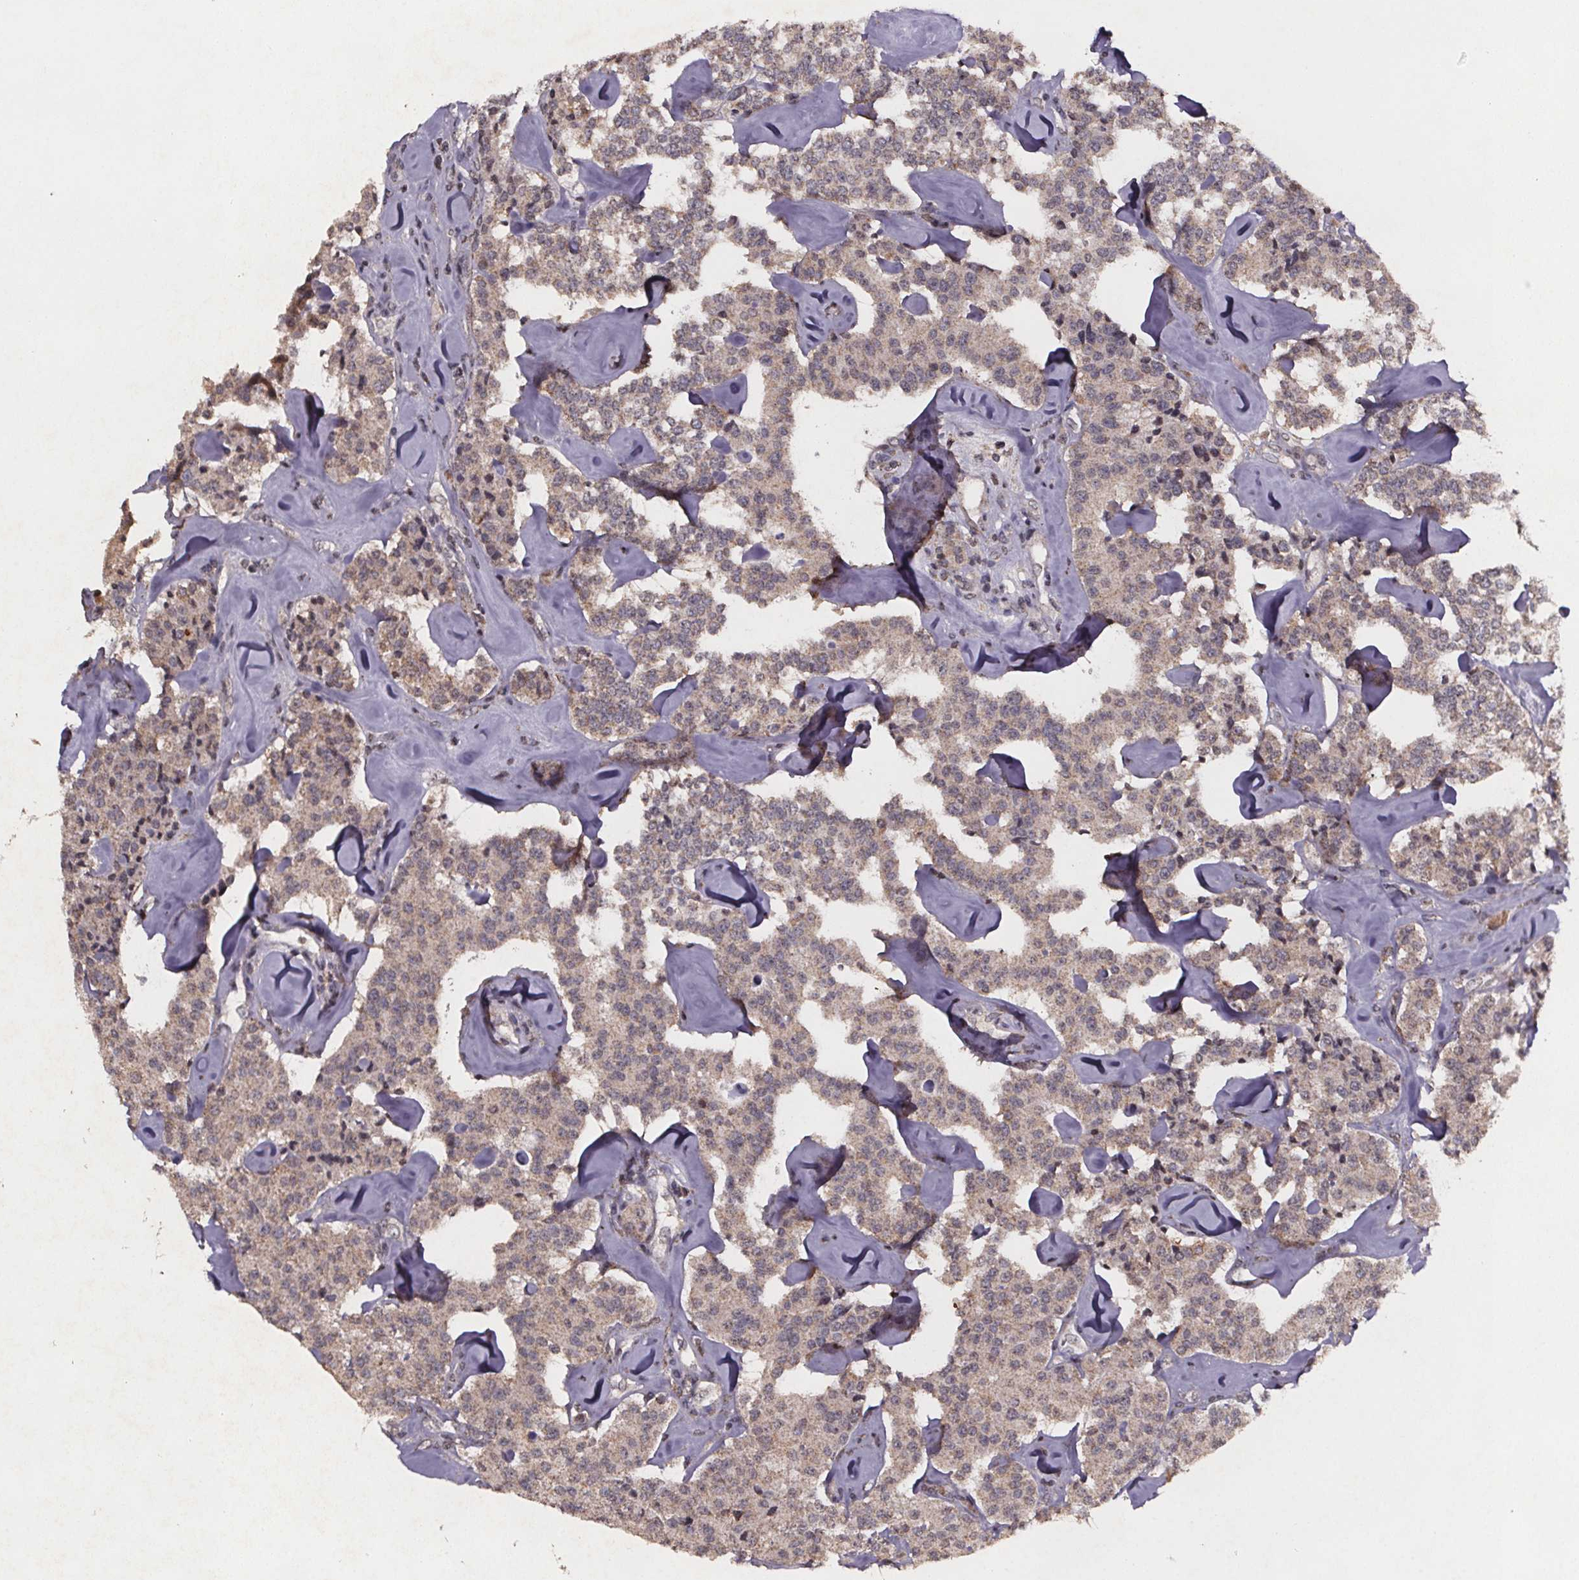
{"staining": {"intensity": "weak", "quantity": "<25%", "location": "cytoplasmic/membranous"}, "tissue": "carcinoid", "cell_type": "Tumor cells", "image_type": "cancer", "snomed": [{"axis": "morphology", "description": "Carcinoid, malignant, NOS"}, {"axis": "topography", "description": "Pancreas"}], "caption": "Carcinoid was stained to show a protein in brown. There is no significant staining in tumor cells.", "gene": "PALLD", "patient": {"sex": "male", "age": 41}}